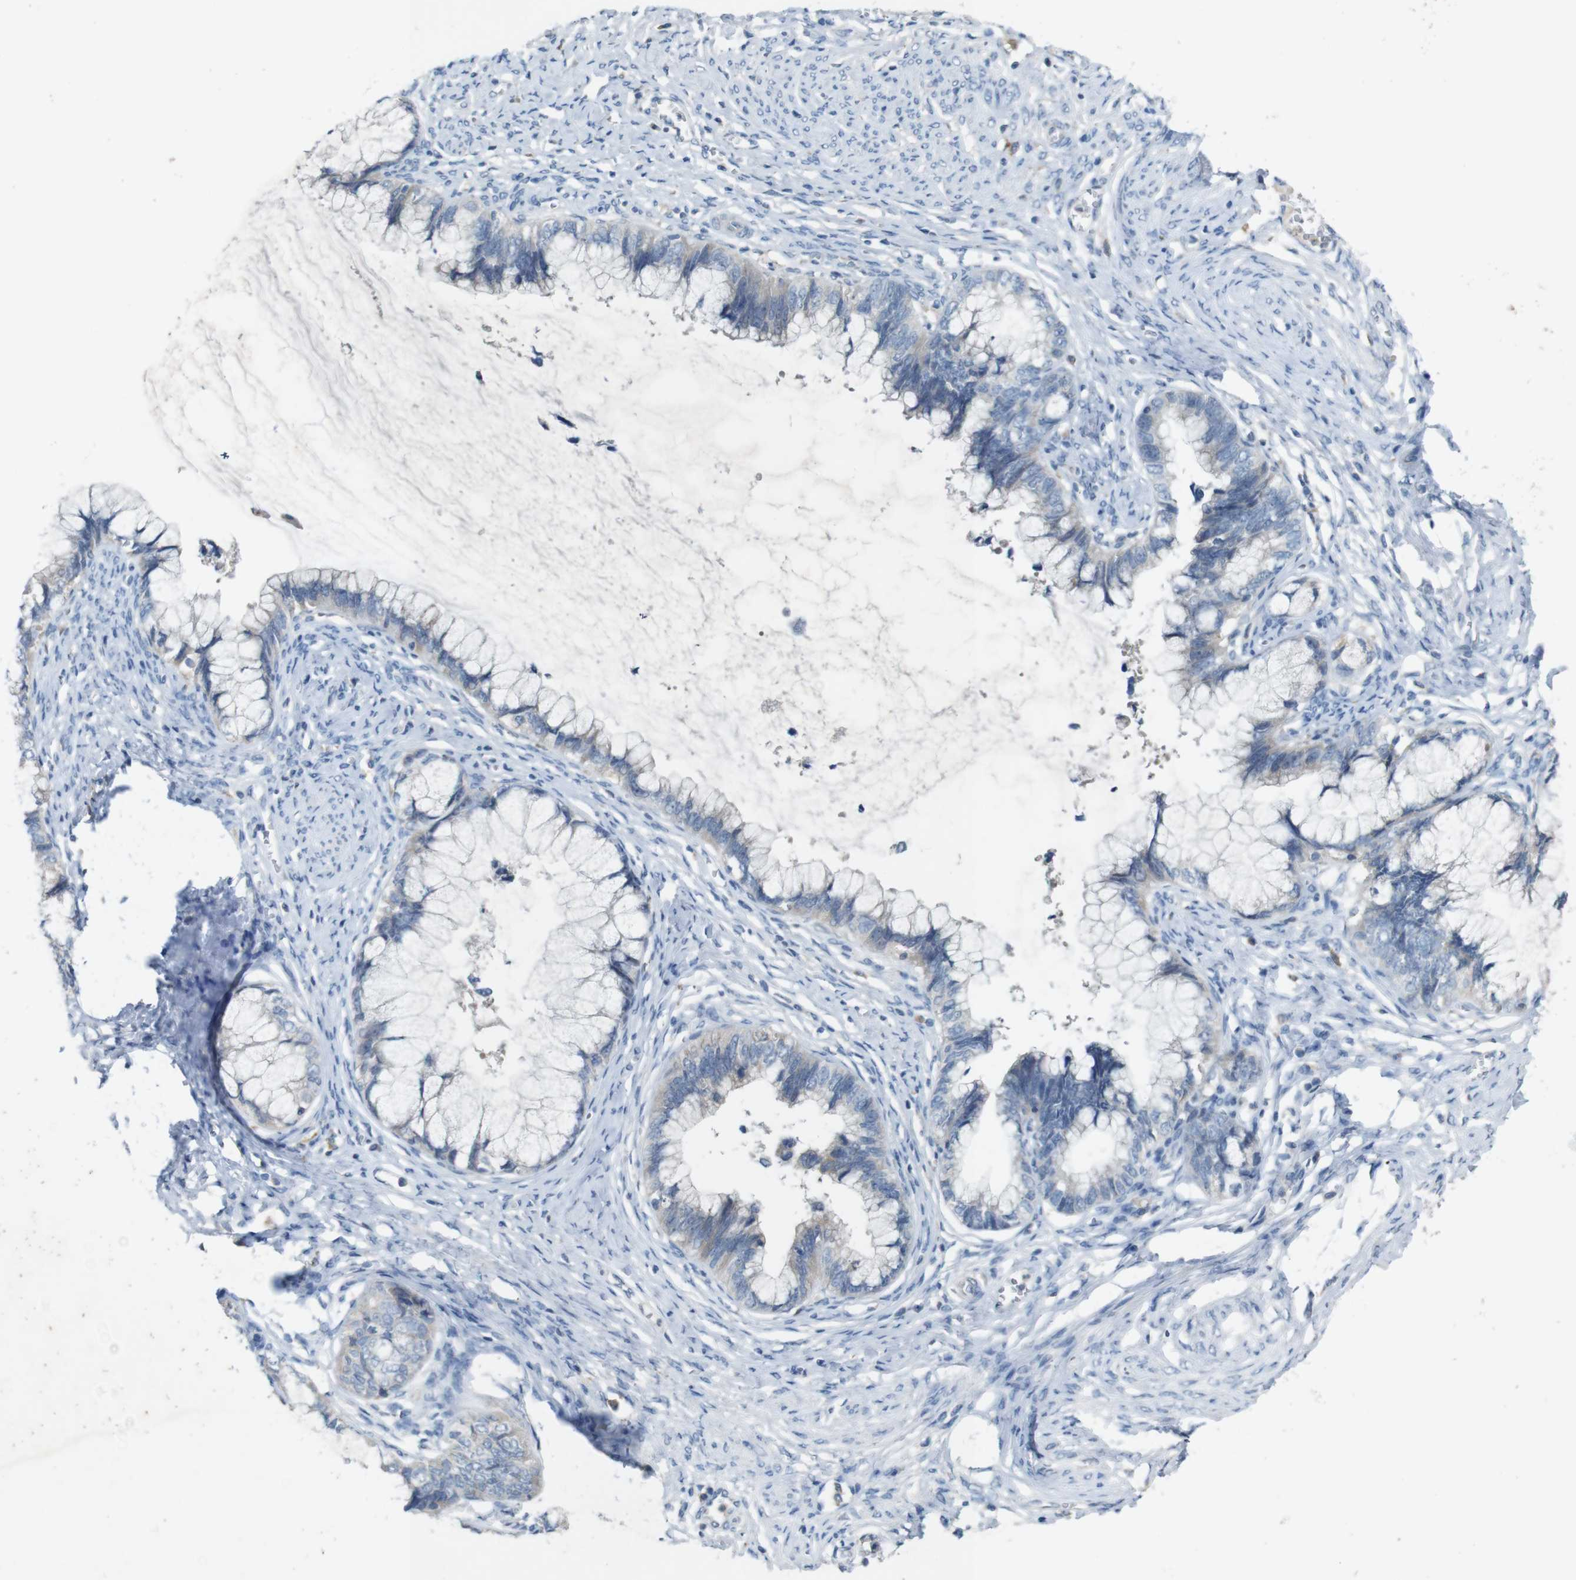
{"staining": {"intensity": "weak", "quantity": "25%-75%", "location": "cytoplasmic/membranous"}, "tissue": "cervical cancer", "cell_type": "Tumor cells", "image_type": "cancer", "snomed": [{"axis": "morphology", "description": "Adenocarcinoma, NOS"}, {"axis": "topography", "description": "Cervix"}], "caption": "Immunohistochemical staining of human cervical cancer (adenocarcinoma) shows low levels of weak cytoplasmic/membranous protein expression in approximately 25%-75% of tumor cells.", "gene": "MOGAT3", "patient": {"sex": "female", "age": 44}}